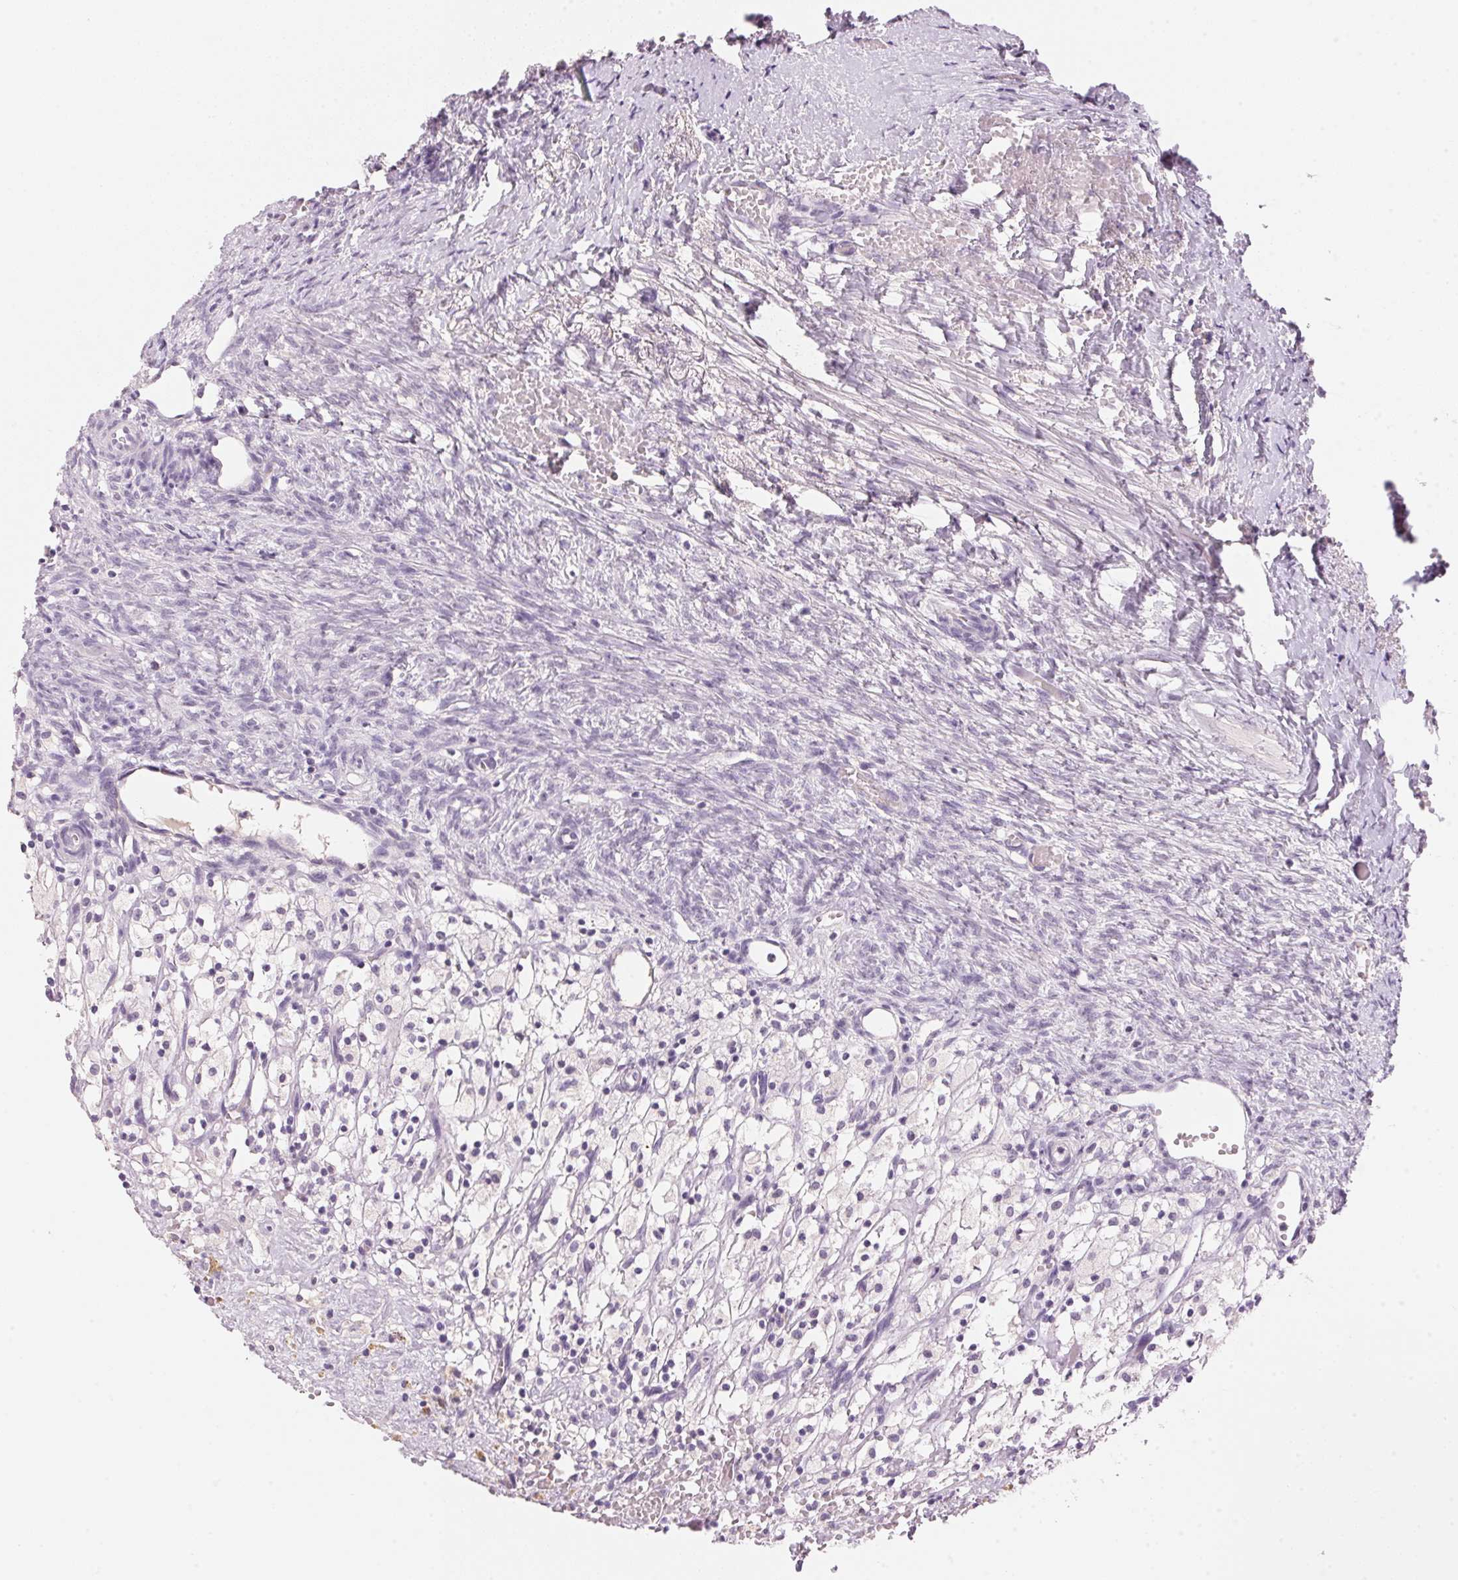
{"staining": {"intensity": "negative", "quantity": "none", "location": "none"}, "tissue": "ovary", "cell_type": "Ovarian stroma cells", "image_type": "normal", "snomed": [{"axis": "morphology", "description": "Normal tissue, NOS"}, {"axis": "topography", "description": "Ovary"}], "caption": "IHC photomicrograph of normal ovary: human ovary stained with DAB (3,3'-diaminobenzidine) demonstrates no significant protein expression in ovarian stroma cells.", "gene": "CYP11B1", "patient": {"sex": "female", "age": 46}}